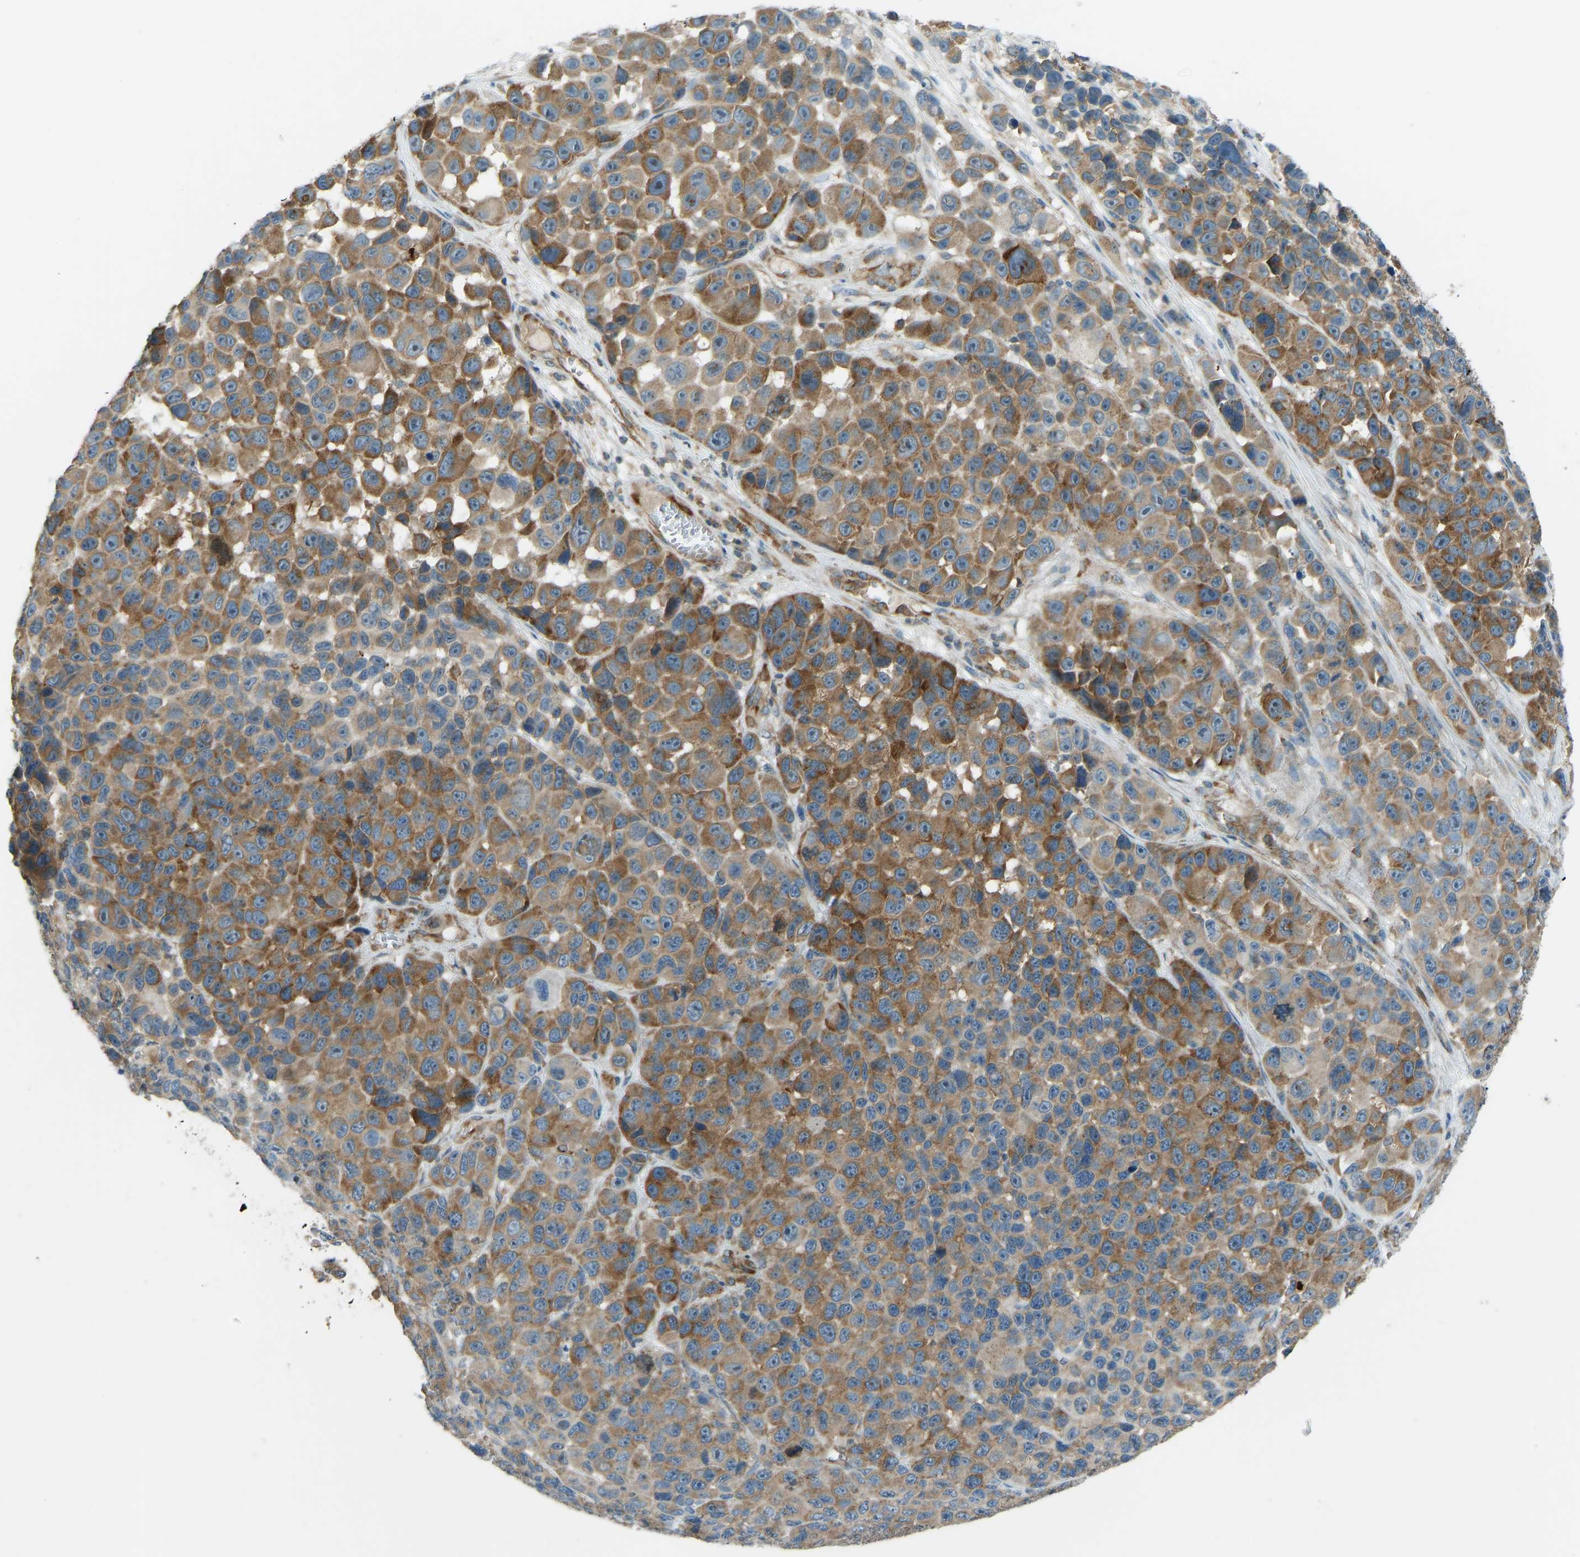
{"staining": {"intensity": "moderate", "quantity": ">75%", "location": "cytoplasmic/membranous"}, "tissue": "melanoma", "cell_type": "Tumor cells", "image_type": "cancer", "snomed": [{"axis": "morphology", "description": "Malignant melanoma, NOS"}, {"axis": "topography", "description": "Skin"}], "caption": "DAB immunohistochemical staining of human malignant melanoma shows moderate cytoplasmic/membranous protein positivity in about >75% of tumor cells.", "gene": "STAU2", "patient": {"sex": "male", "age": 53}}